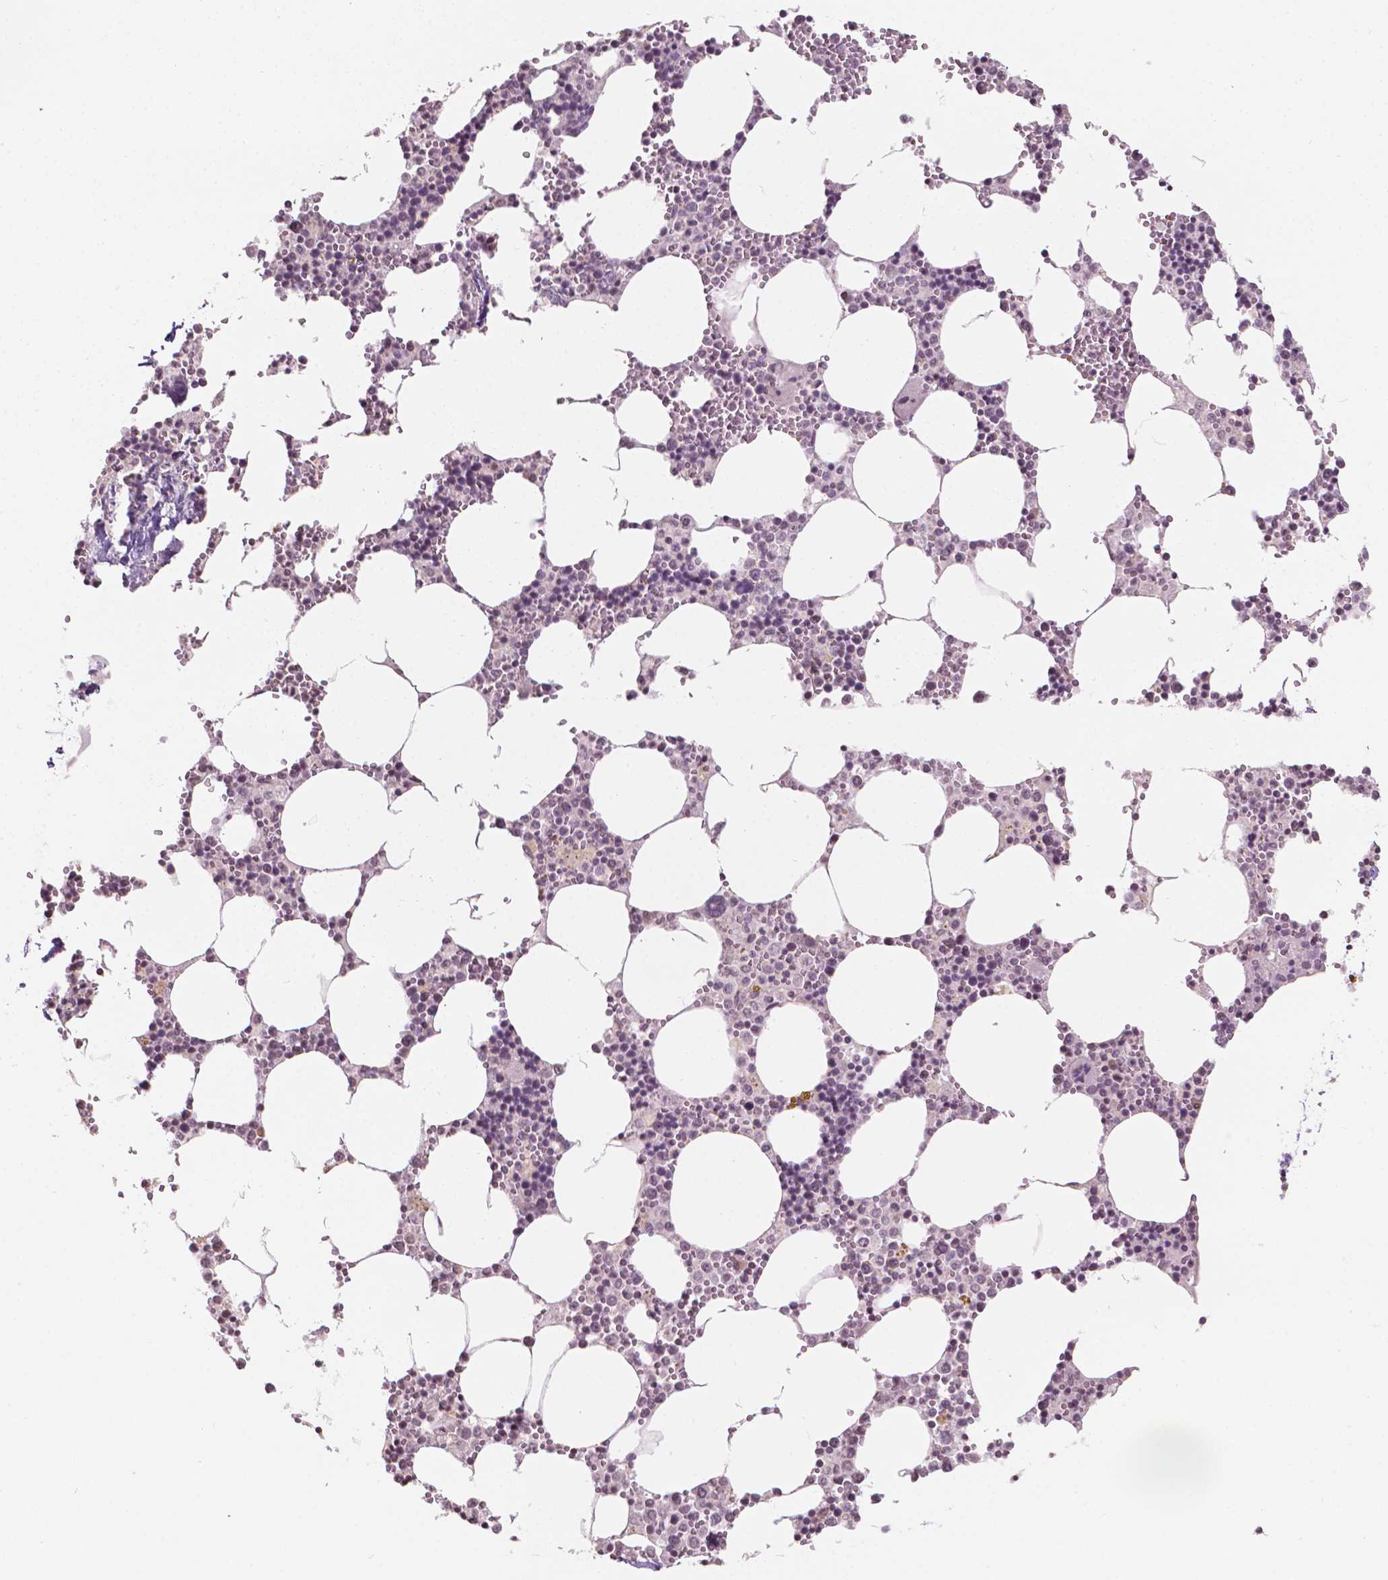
{"staining": {"intensity": "moderate", "quantity": "<25%", "location": "cytoplasmic/membranous,nuclear"}, "tissue": "bone marrow", "cell_type": "Hematopoietic cells", "image_type": "normal", "snomed": [{"axis": "morphology", "description": "Normal tissue, NOS"}, {"axis": "topography", "description": "Bone marrow"}], "caption": "Immunohistochemistry staining of normal bone marrow, which reveals low levels of moderate cytoplasmic/membranous,nuclear expression in approximately <25% of hematopoietic cells indicating moderate cytoplasmic/membranous,nuclear protein expression. The staining was performed using DAB (3,3'-diaminobenzidine) (brown) for protein detection and nuclei were counterstained in hematoxylin (blue).", "gene": "NOS1AP", "patient": {"sex": "male", "age": 54}}